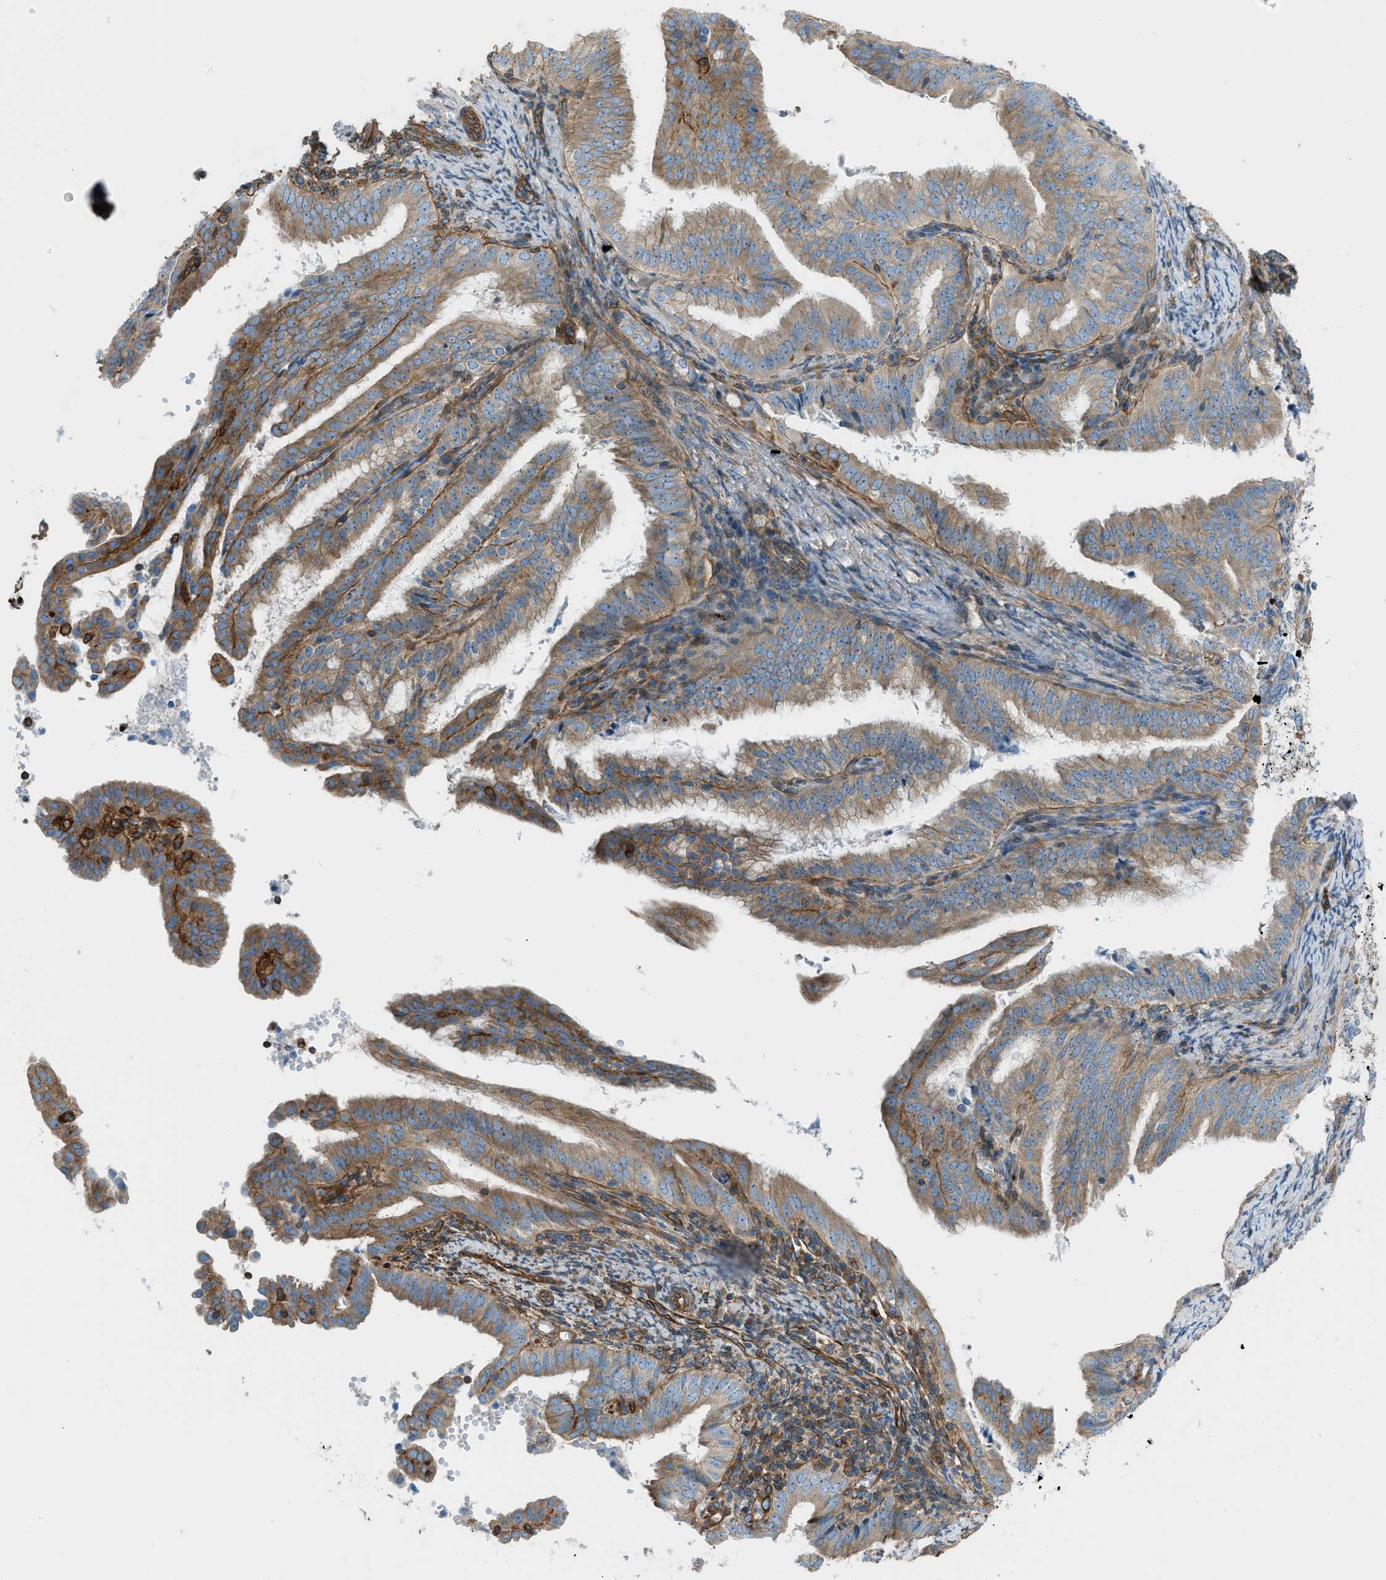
{"staining": {"intensity": "weak", "quantity": ">75%", "location": "cytoplasmic/membranous"}, "tissue": "endometrial cancer", "cell_type": "Tumor cells", "image_type": "cancer", "snomed": [{"axis": "morphology", "description": "Adenocarcinoma, NOS"}, {"axis": "topography", "description": "Endometrium"}], "caption": "The immunohistochemical stain shows weak cytoplasmic/membranous expression in tumor cells of endometrial adenocarcinoma tissue.", "gene": "DMAC1", "patient": {"sex": "female", "age": 58}}